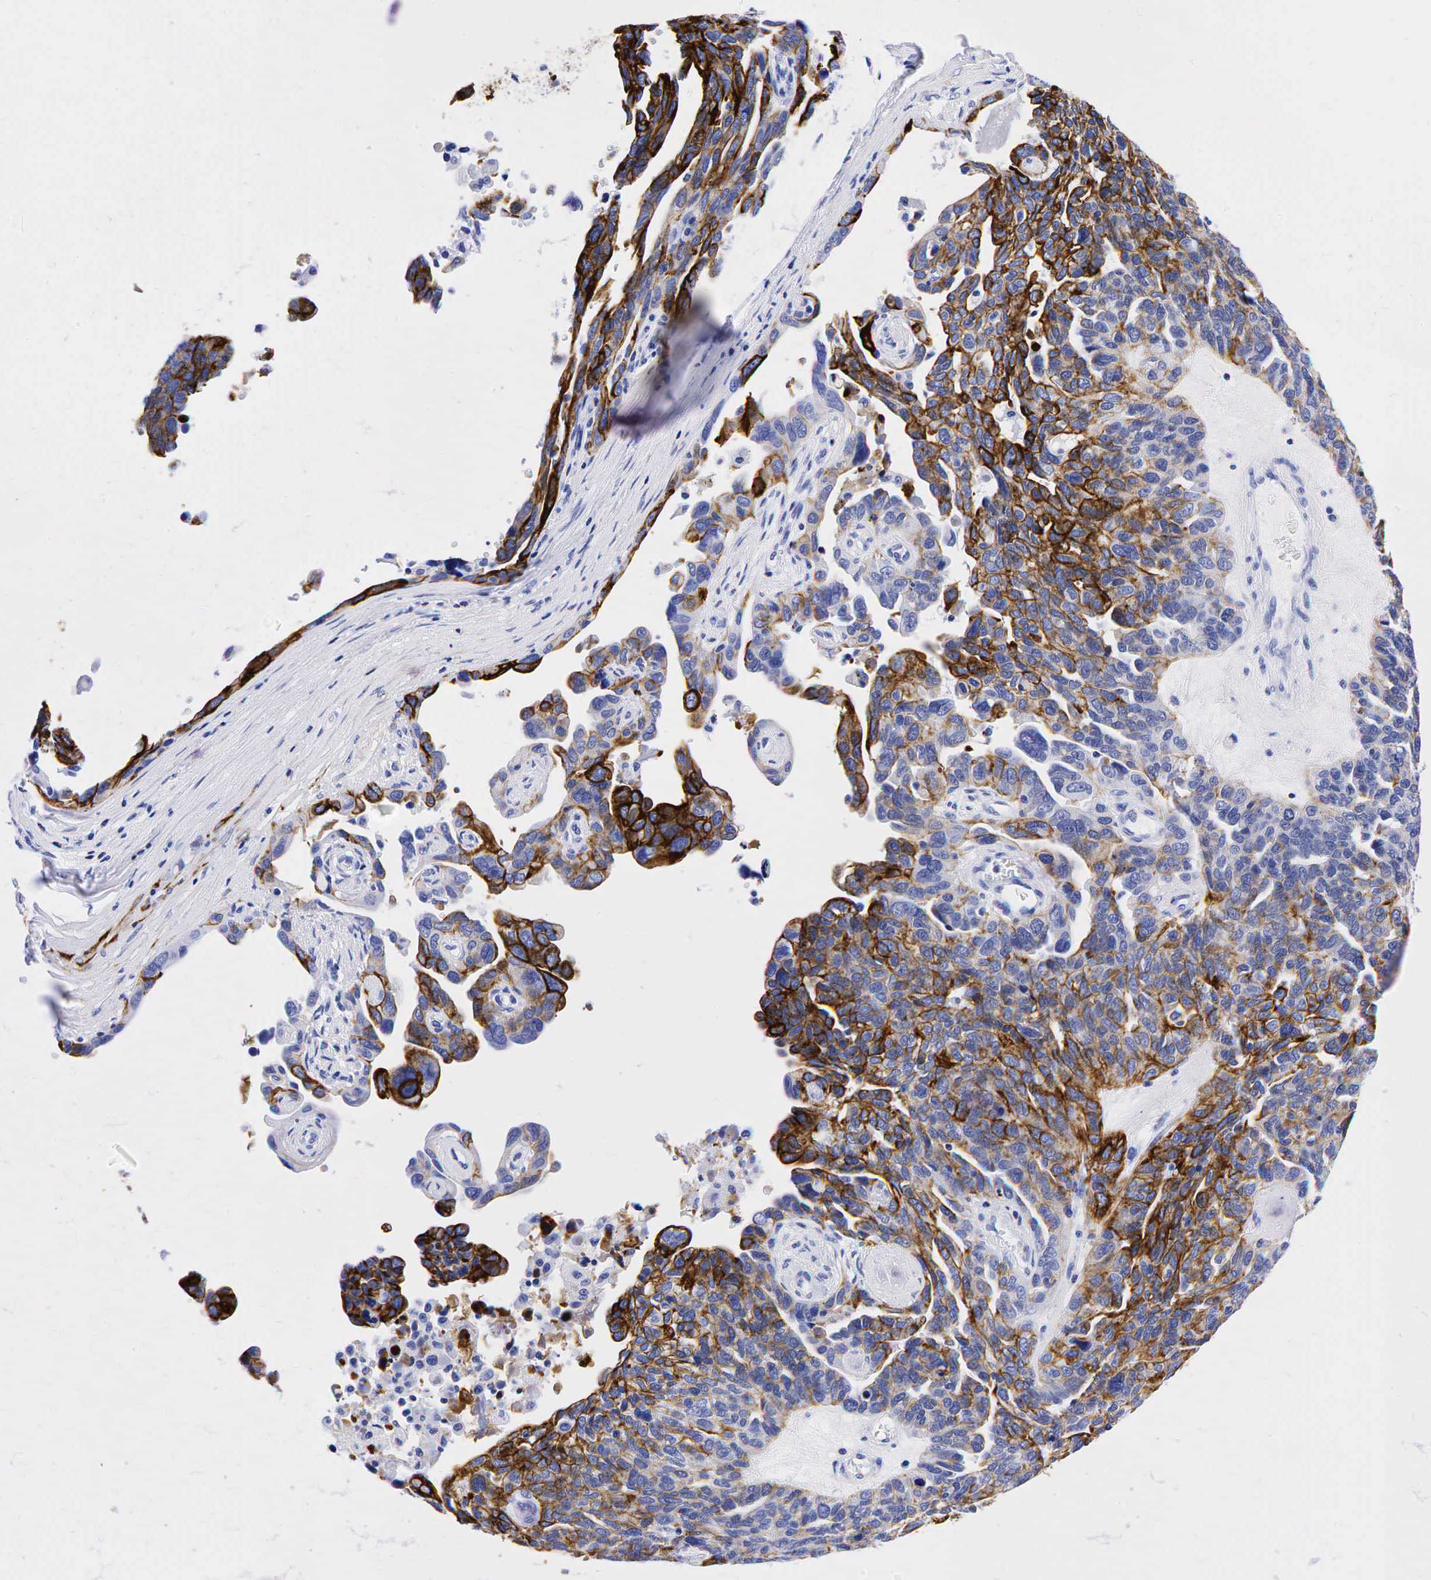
{"staining": {"intensity": "strong", "quantity": "25%-75%", "location": "cytoplasmic/membranous"}, "tissue": "ovarian cancer", "cell_type": "Tumor cells", "image_type": "cancer", "snomed": [{"axis": "morphology", "description": "Cystadenocarcinoma, serous, NOS"}, {"axis": "topography", "description": "Ovary"}], "caption": "The immunohistochemical stain highlights strong cytoplasmic/membranous expression in tumor cells of ovarian cancer (serous cystadenocarcinoma) tissue. The staining was performed using DAB to visualize the protein expression in brown, while the nuclei were stained in blue with hematoxylin (Magnification: 20x).", "gene": "KRT19", "patient": {"sex": "female", "age": 64}}